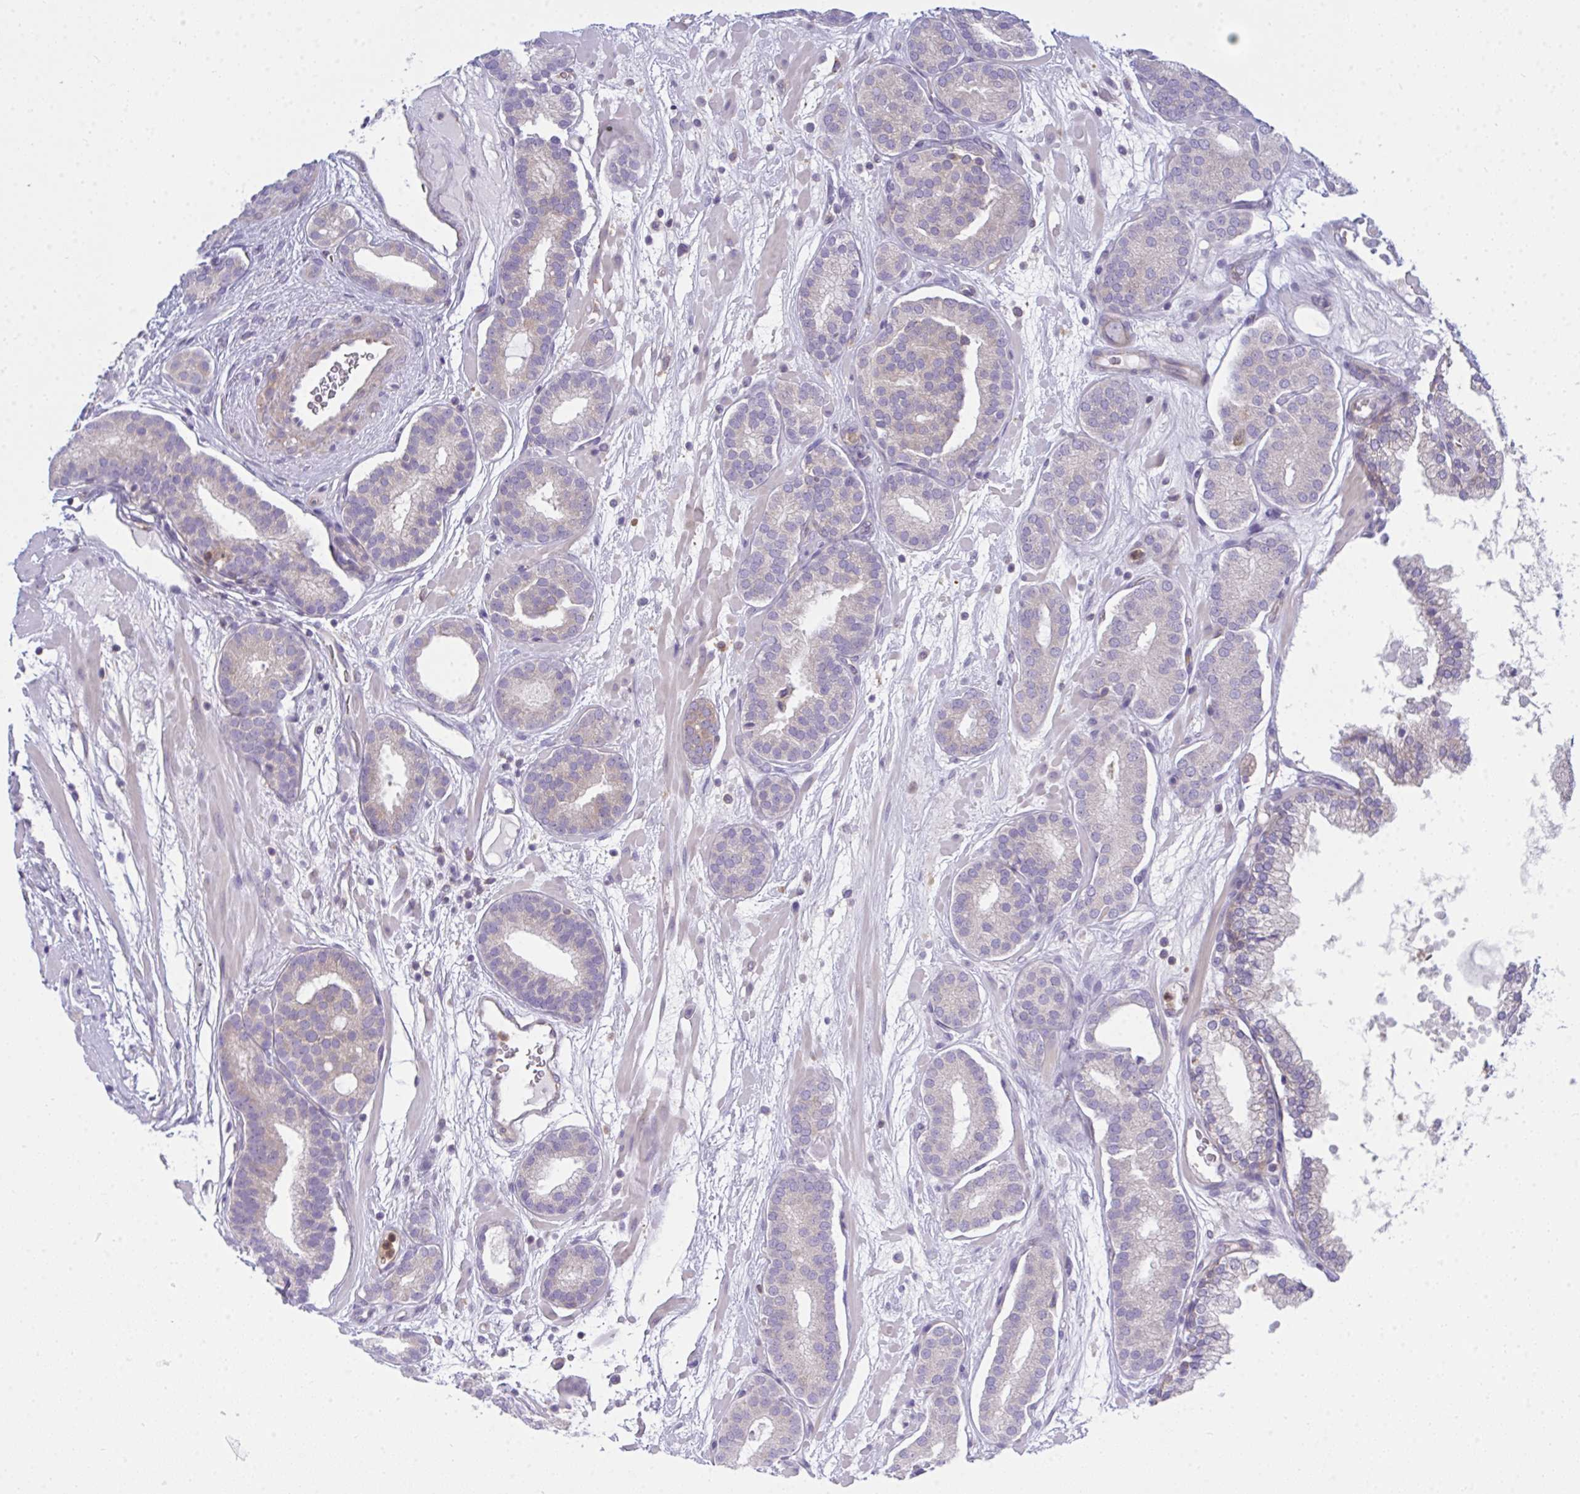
{"staining": {"intensity": "negative", "quantity": "none", "location": "none"}, "tissue": "prostate cancer", "cell_type": "Tumor cells", "image_type": "cancer", "snomed": [{"axis": "morphology", "description": "Adenocarcinoma, High grade"}, {"axis": "topography", "description": "Prostate"}], "caption": "A high-resolution image shows immunohistochemistry staining of prostate cancer, which demonstrates no significant positivity in tumor cells.", "gene": "SLC30A6", "patient": {"sex": "male", "age": 66}}